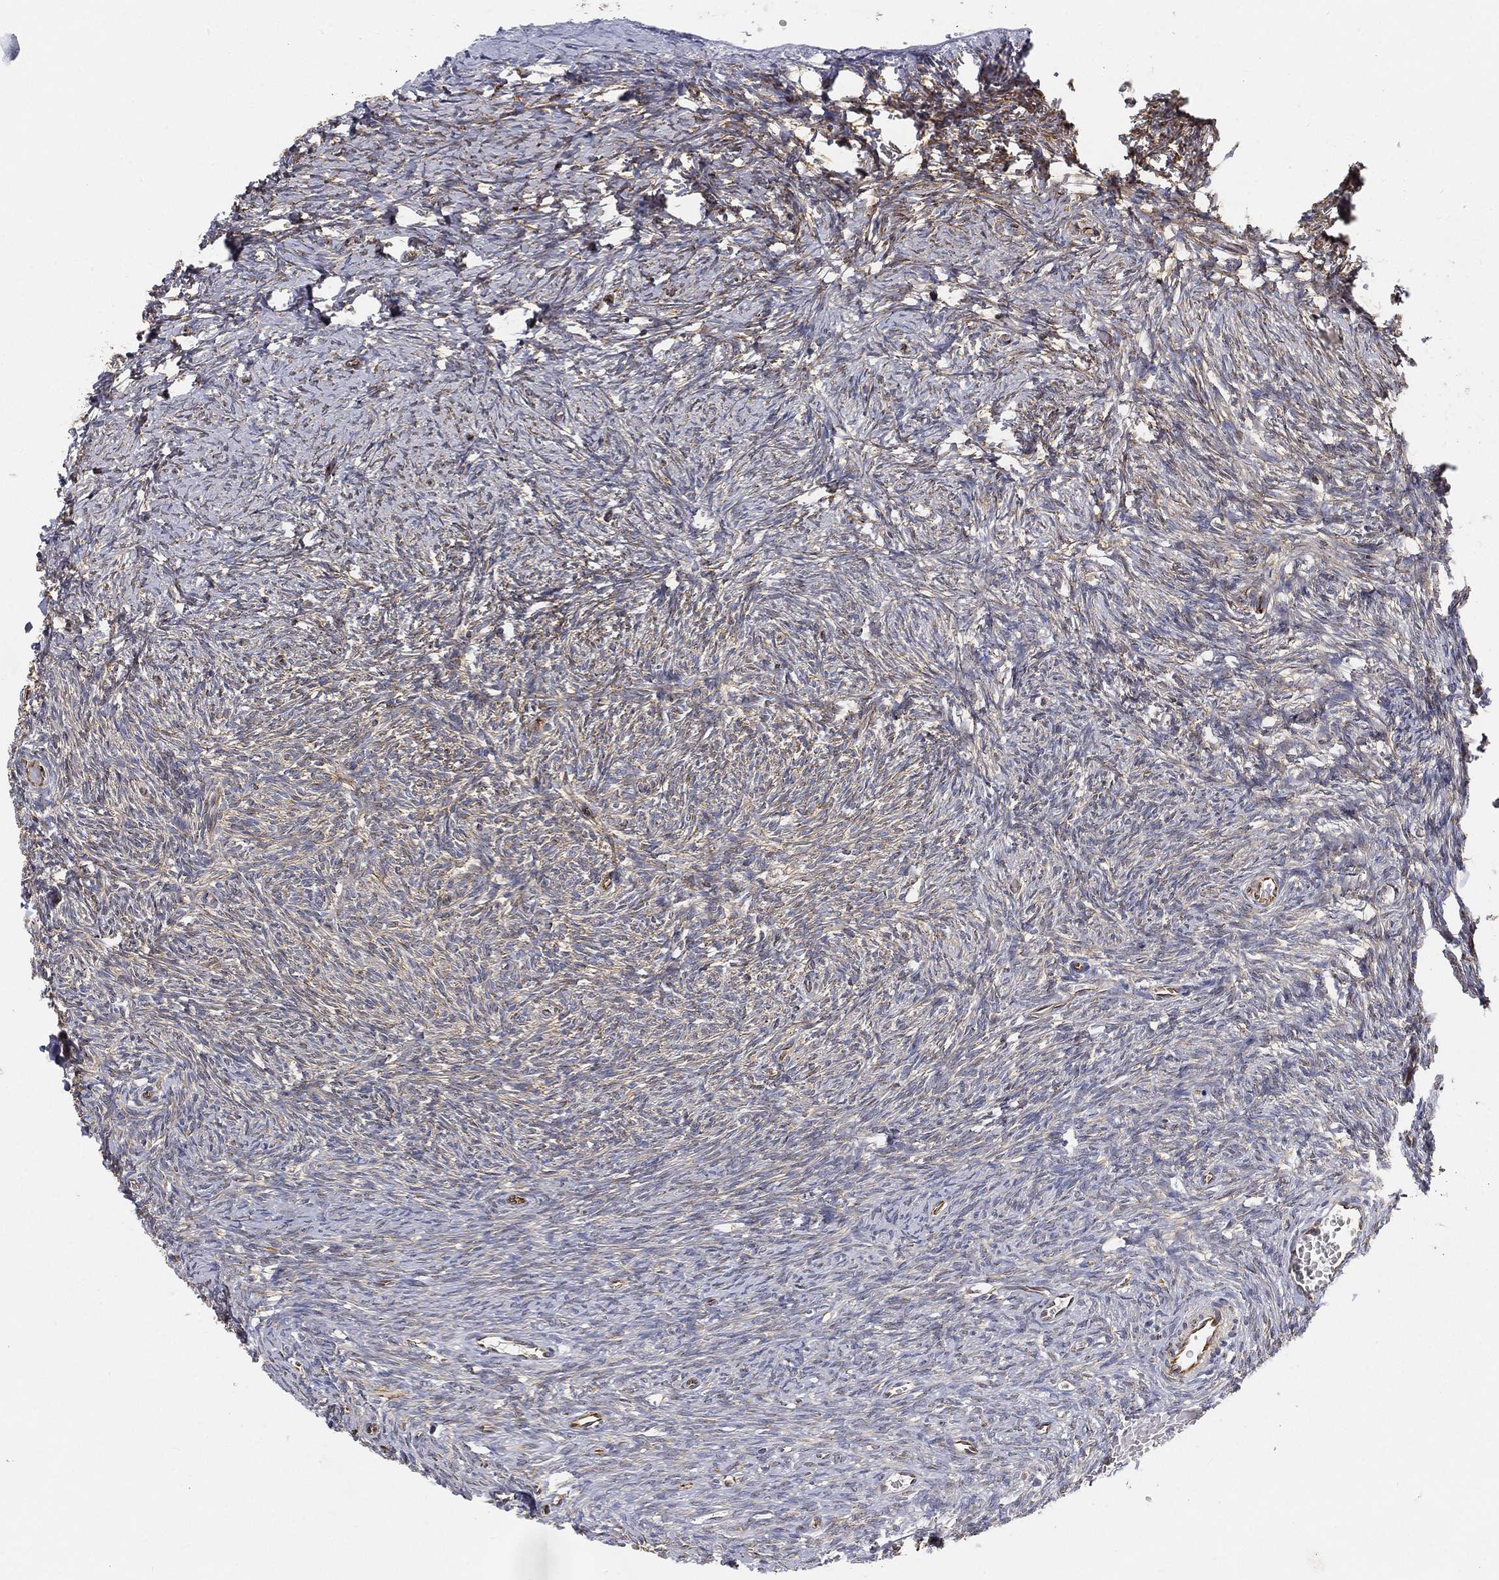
{"staining": {"intensity": "strong", "quantity": ">75%", "location": "cytoplasmic/membranous"}, "tissue": "ovary", "cell_type": "Follicle cells", "image_type": "normal", "snomed": [{"axis": "morphology", "description": "Normal tissue, NOS"}, {"axis": "topography", "description": "Ovary"}], "caption": "Immunohistochemical staining of unremarkable human ovary demonstrates high levels of strong cytoplasmic/membranous positivity in approximately >75% of follicle cells.", "gene": "TMEM25", "patient": {"sex": "female", "age": 39}}